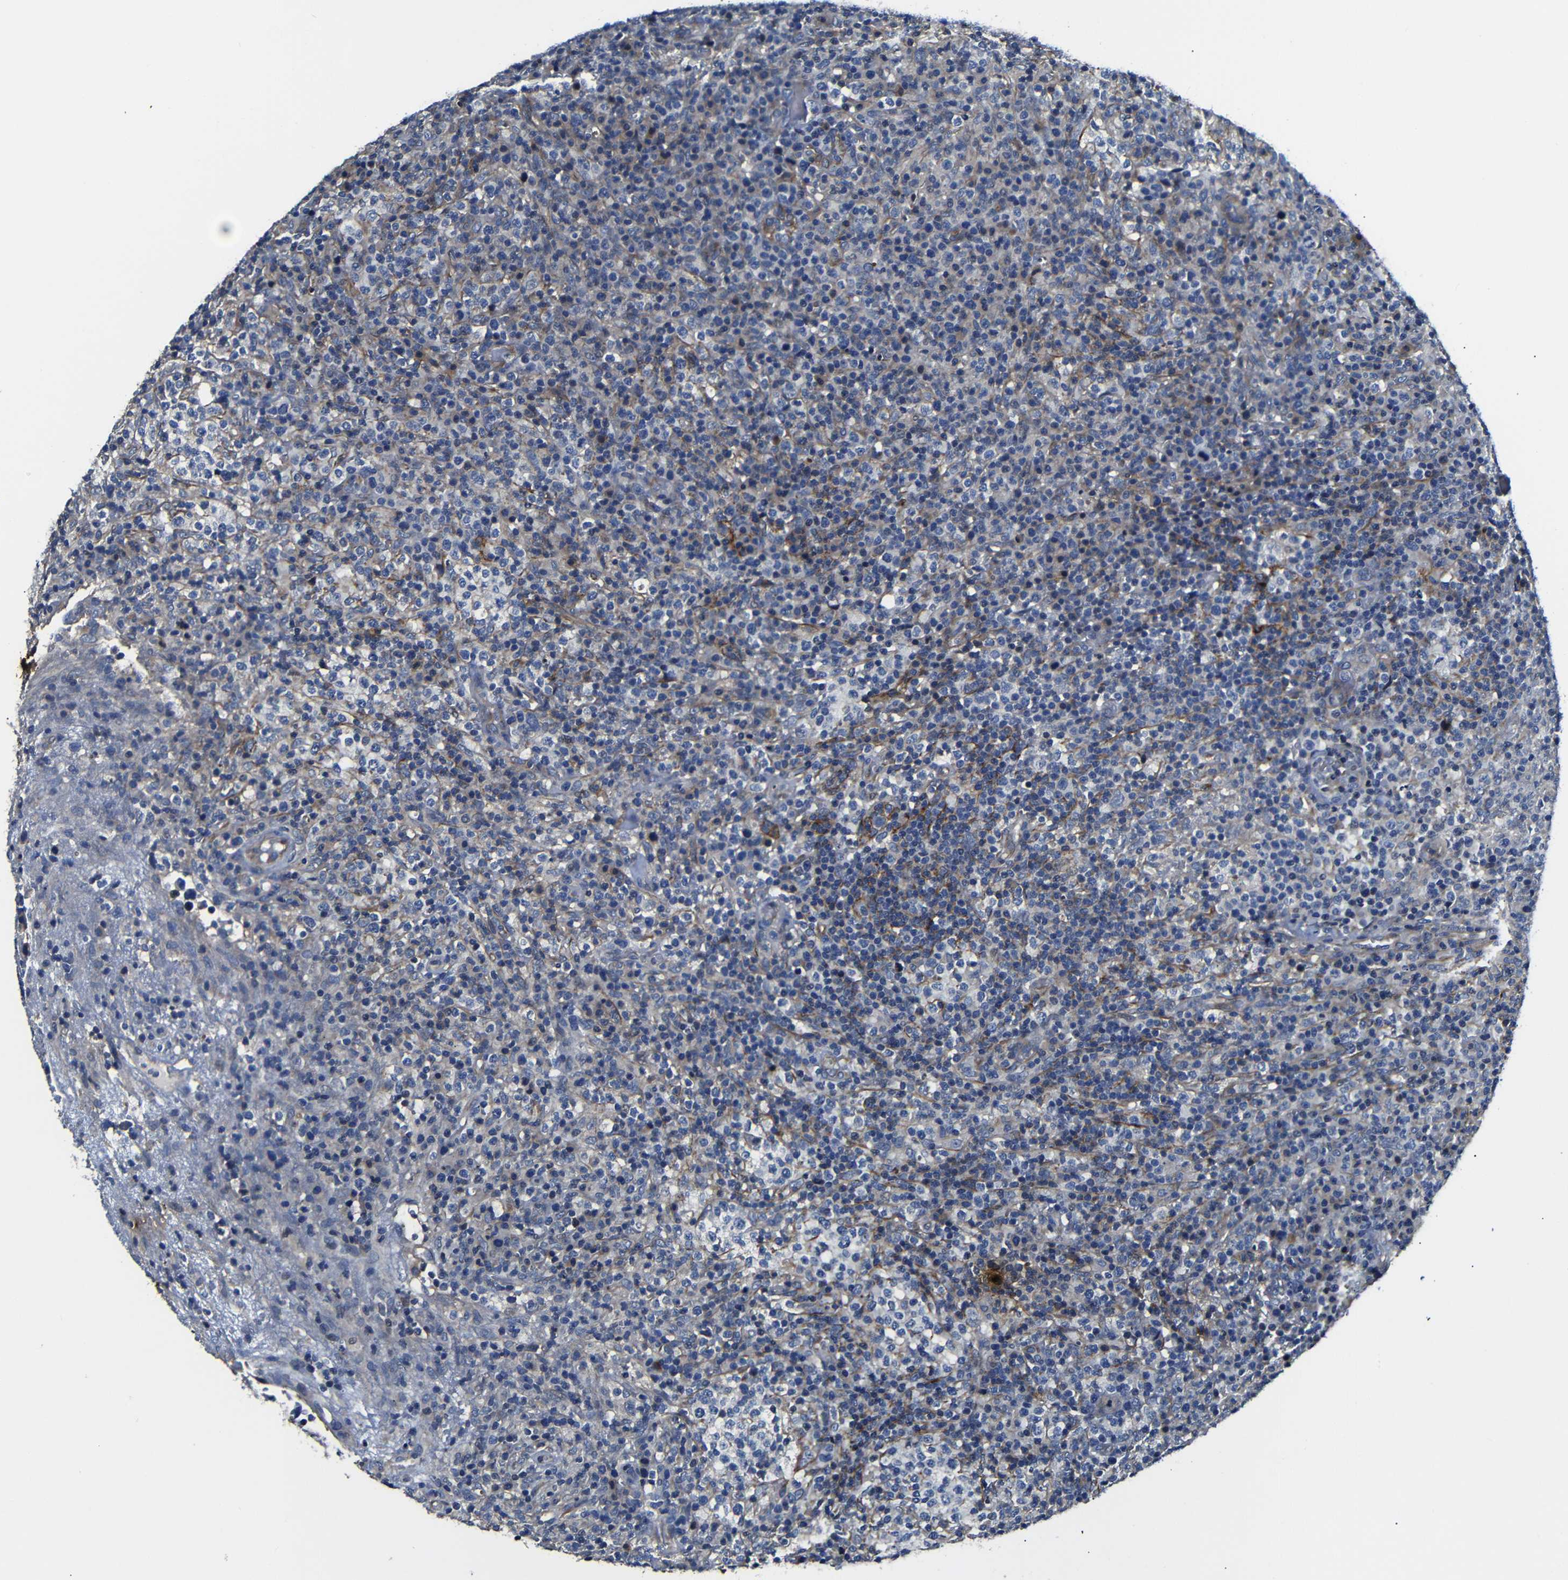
{"staining": {"intensity": "weak", "quantity": "25%-75%", "location": "cytoplasmic/membranous"}, "tissue": "lymphoma", "cell_type": "Tumor cells", "image_type": "cancer", "snomed": [{"axis": "morphology", "description": "Malignant lymphoma, non-Hodgkin's type, High grade"}, {"axis": "topography", "description": "Lymph node"}], "caption": "High-magnification brightfield microscopy of lymphoma stained with DAB (brown) and counterstained with hematoxylin (blue). tumor cells exhibit weak cytoplasmic/membranous staining is present in approximately25%-75% of cells.", "gene": "AFDN", "patient": {"sex": "female", "age": 76}}